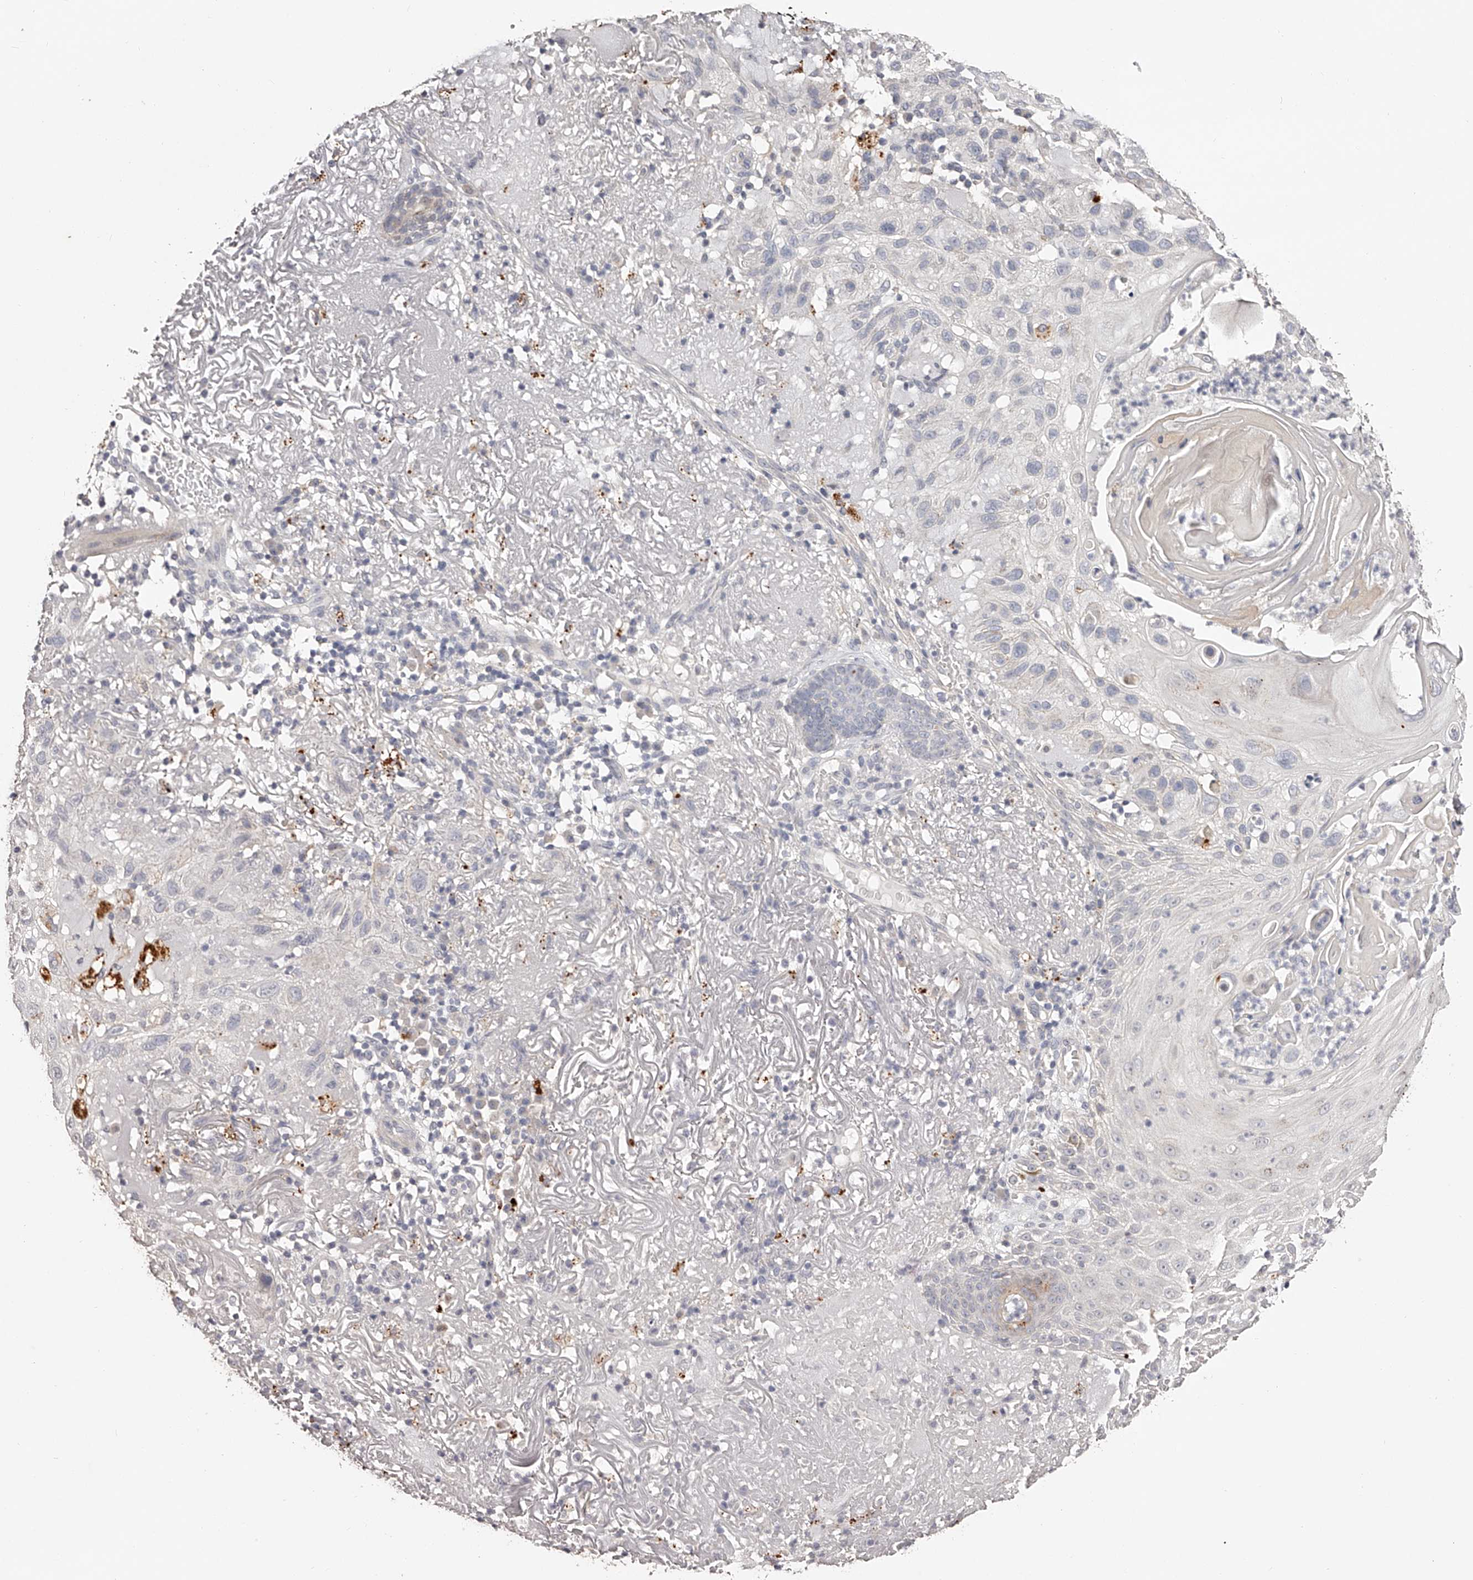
{"staining": {"intensity": "negative", "quantity": "none", "location": "none"}, "tissue": "skin cancer", "cell_type": "Tumor cells", "image_type": "cancer", "snomed": [{"axis": "morphology", "description": "Normal tissue, NOS"}, {"axis": "morphology", "description": "Squamous cell carcinoma, NOS"}, {"axis": "topography", "description": "Skin"}], "caption": "Tumor cells show no significant protein staining in squamous cell carcinoma (skin).", "gene": "SLC35D3", "patient": {"sex": "female", "age": 96}}